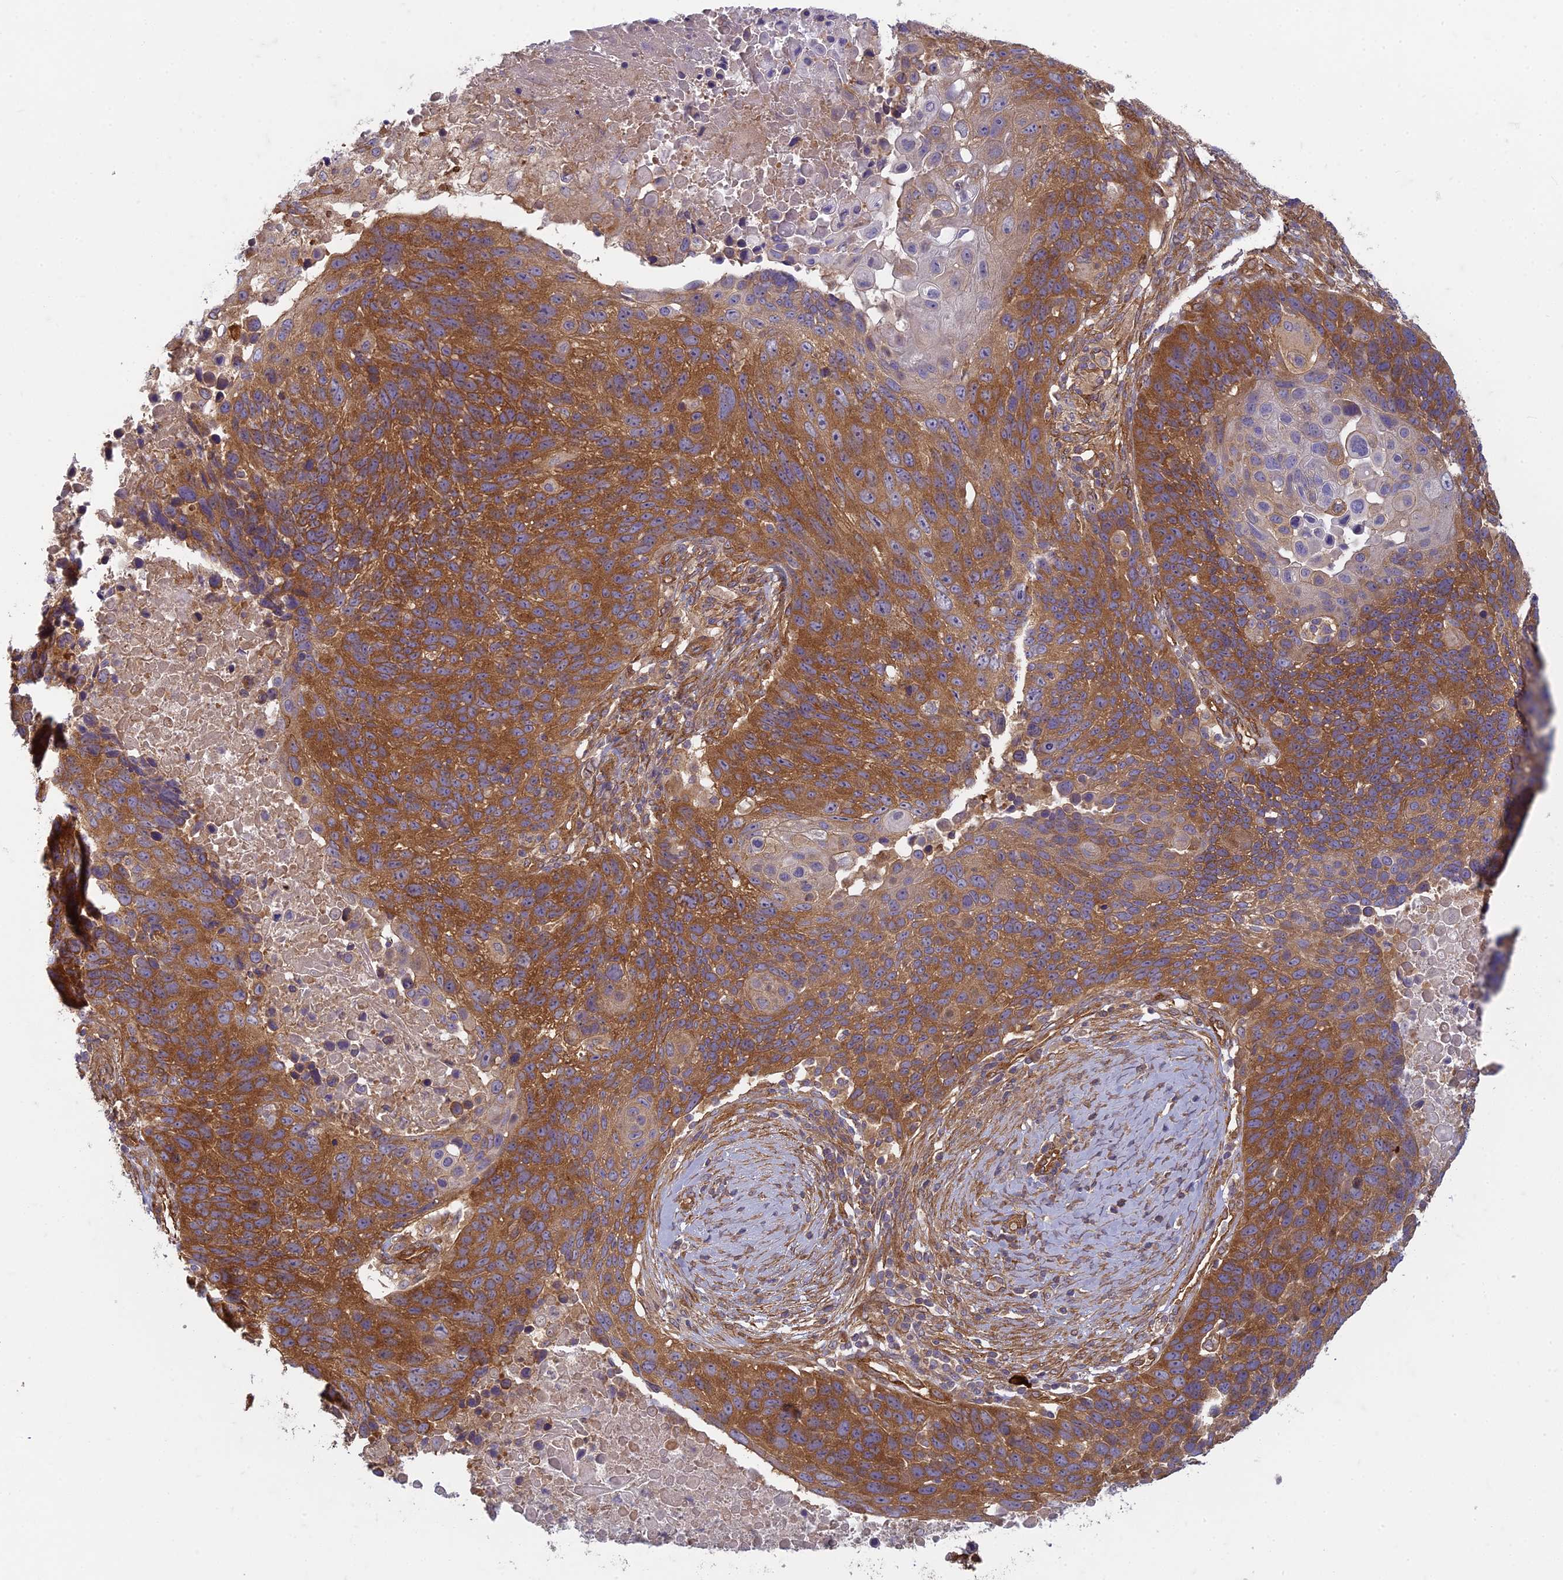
{"staining": {"intensity": "strong", "quantity": ">75%", "location": "cytoplasmic/membranous"}, "tissue": "lung cancer", "cell_type": "Tumor cells", "image_type": "cancer", "snomed": [{"axis": "morphology", "description": "Normal tissue, NOS"}, {"axis": "morphology", "description": "Squamous cell carcinoma, NOS"}, {"axis": "topography", "description": "Lymph node"}, {"axis": "topography", "description": "Lung"}], "caption": "The immunohistochemical stain shows strong cytoplasmic/membranous positivity in tumor cells of lung cancer tissue.", "gene": "TCF25", "patient": {"sex": "male", "age": 66}}